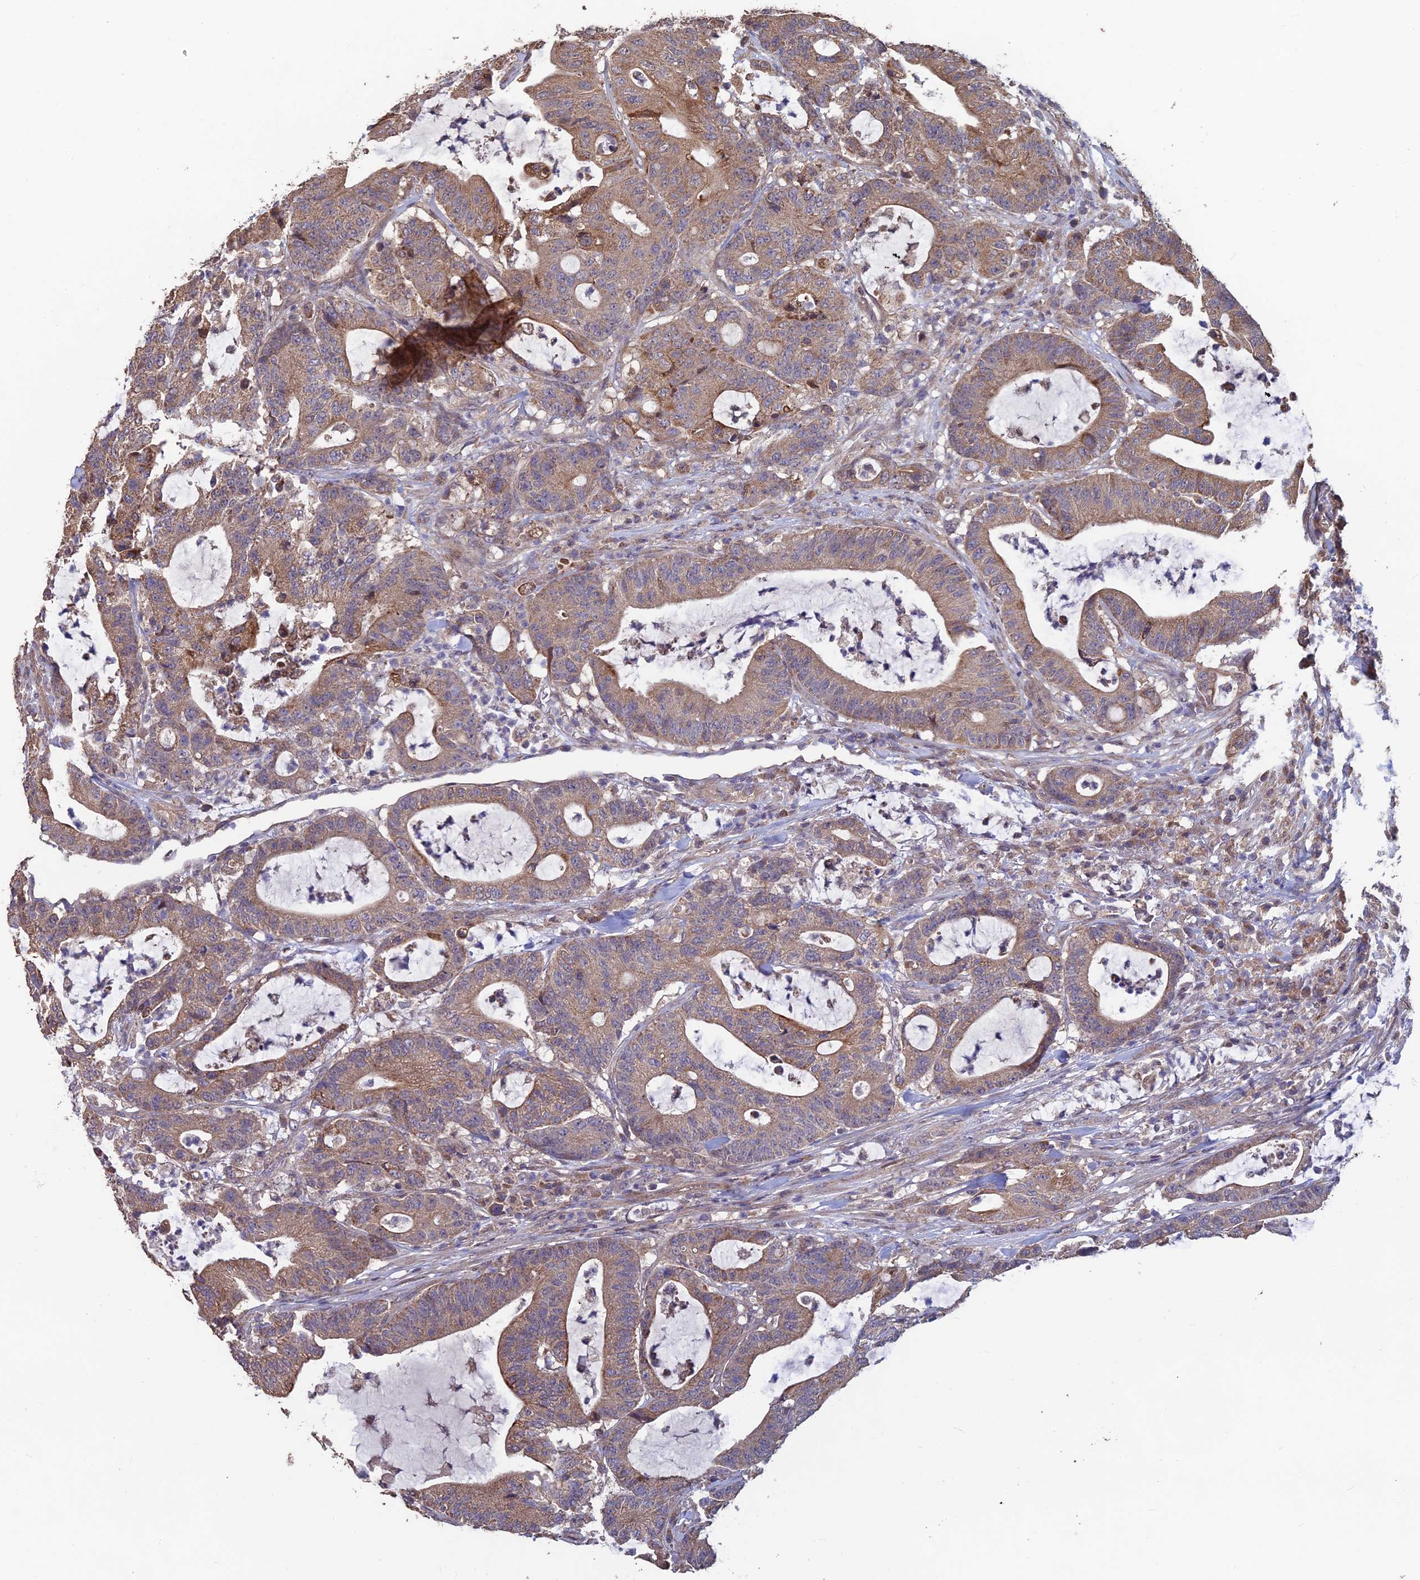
{"staining": {"intensity": "moderate", "quantity": ">75%", "location": "cytoplasmic/membranous"}, "tissue": "colorectal cancer", "cell_type": "Tumor cells", "image_type": "cancer", "snomed": [{"axis": "morphology", "description": "Adenocarcinoma, NOS"}, {"axis": "topography", "description": "Colon"}], "caption": "Brown immunohistochemical staining in adenocarcinoma (colorectal) displays moderate cytoplasmic/membranous positivity in about >75% of tumor cells.", "gene": "SHISA5", "patient": {"sex": "female", "age": 84}}